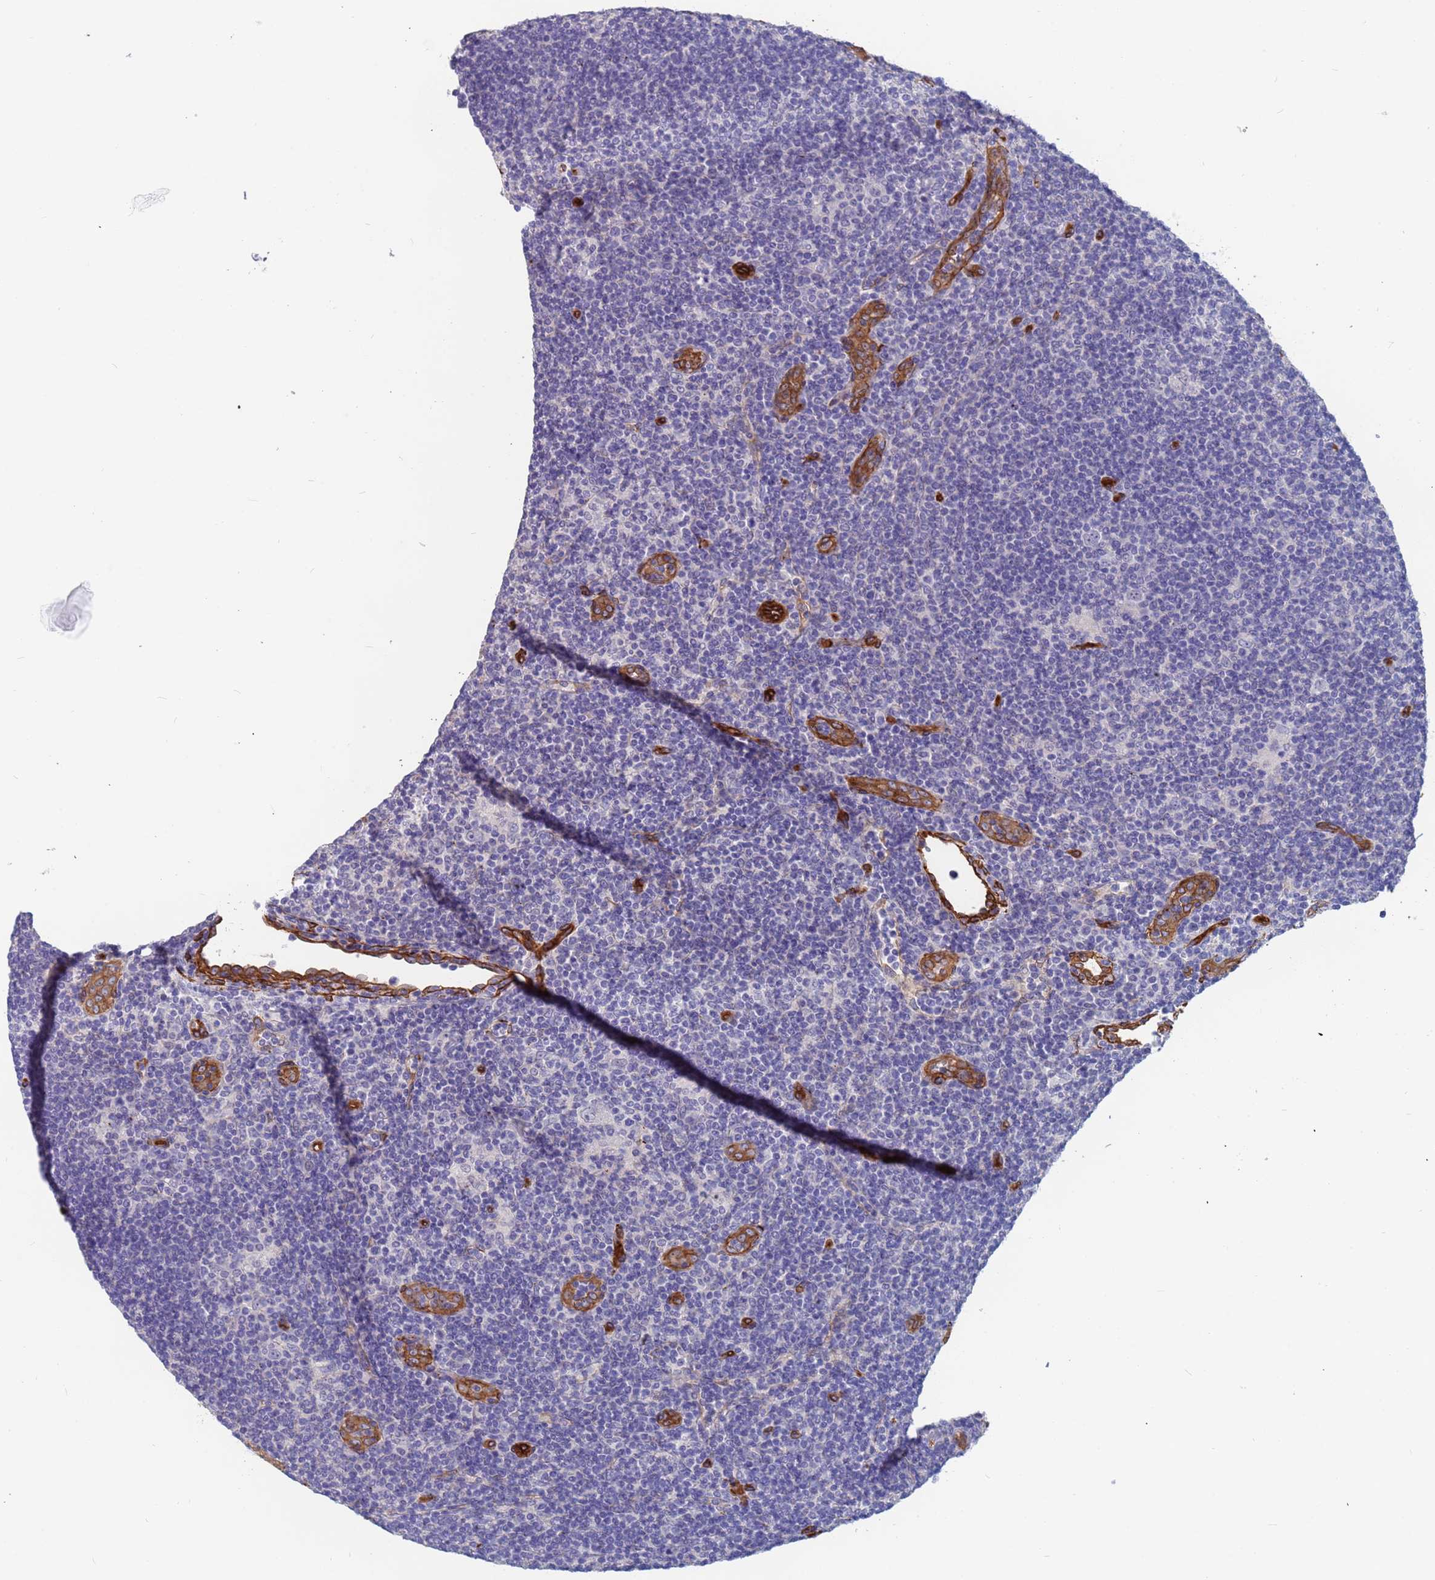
{"staining": {"intensity": "negative", "quantity": "none", "location": "none"}, "tissue": "lymphoma", "cell_type": "Tumor cells", "image_type": "cancer", "snomed": [{"axis": "morphology", "description": "Hodgkin's disease, NOS"}, {"axis": "topography", "description": "Lymph node"}], "caption": "Tumor cells are negative for protein expression in human lymphoma. Brightfield microscopy of IHC stained with DAB (3,3'-diaminobenzidine) (brown) and hematoxylin (blue), captured at high magnification.", "gene": "EHD2", "patient": {"sex": "female", "age": 57}}